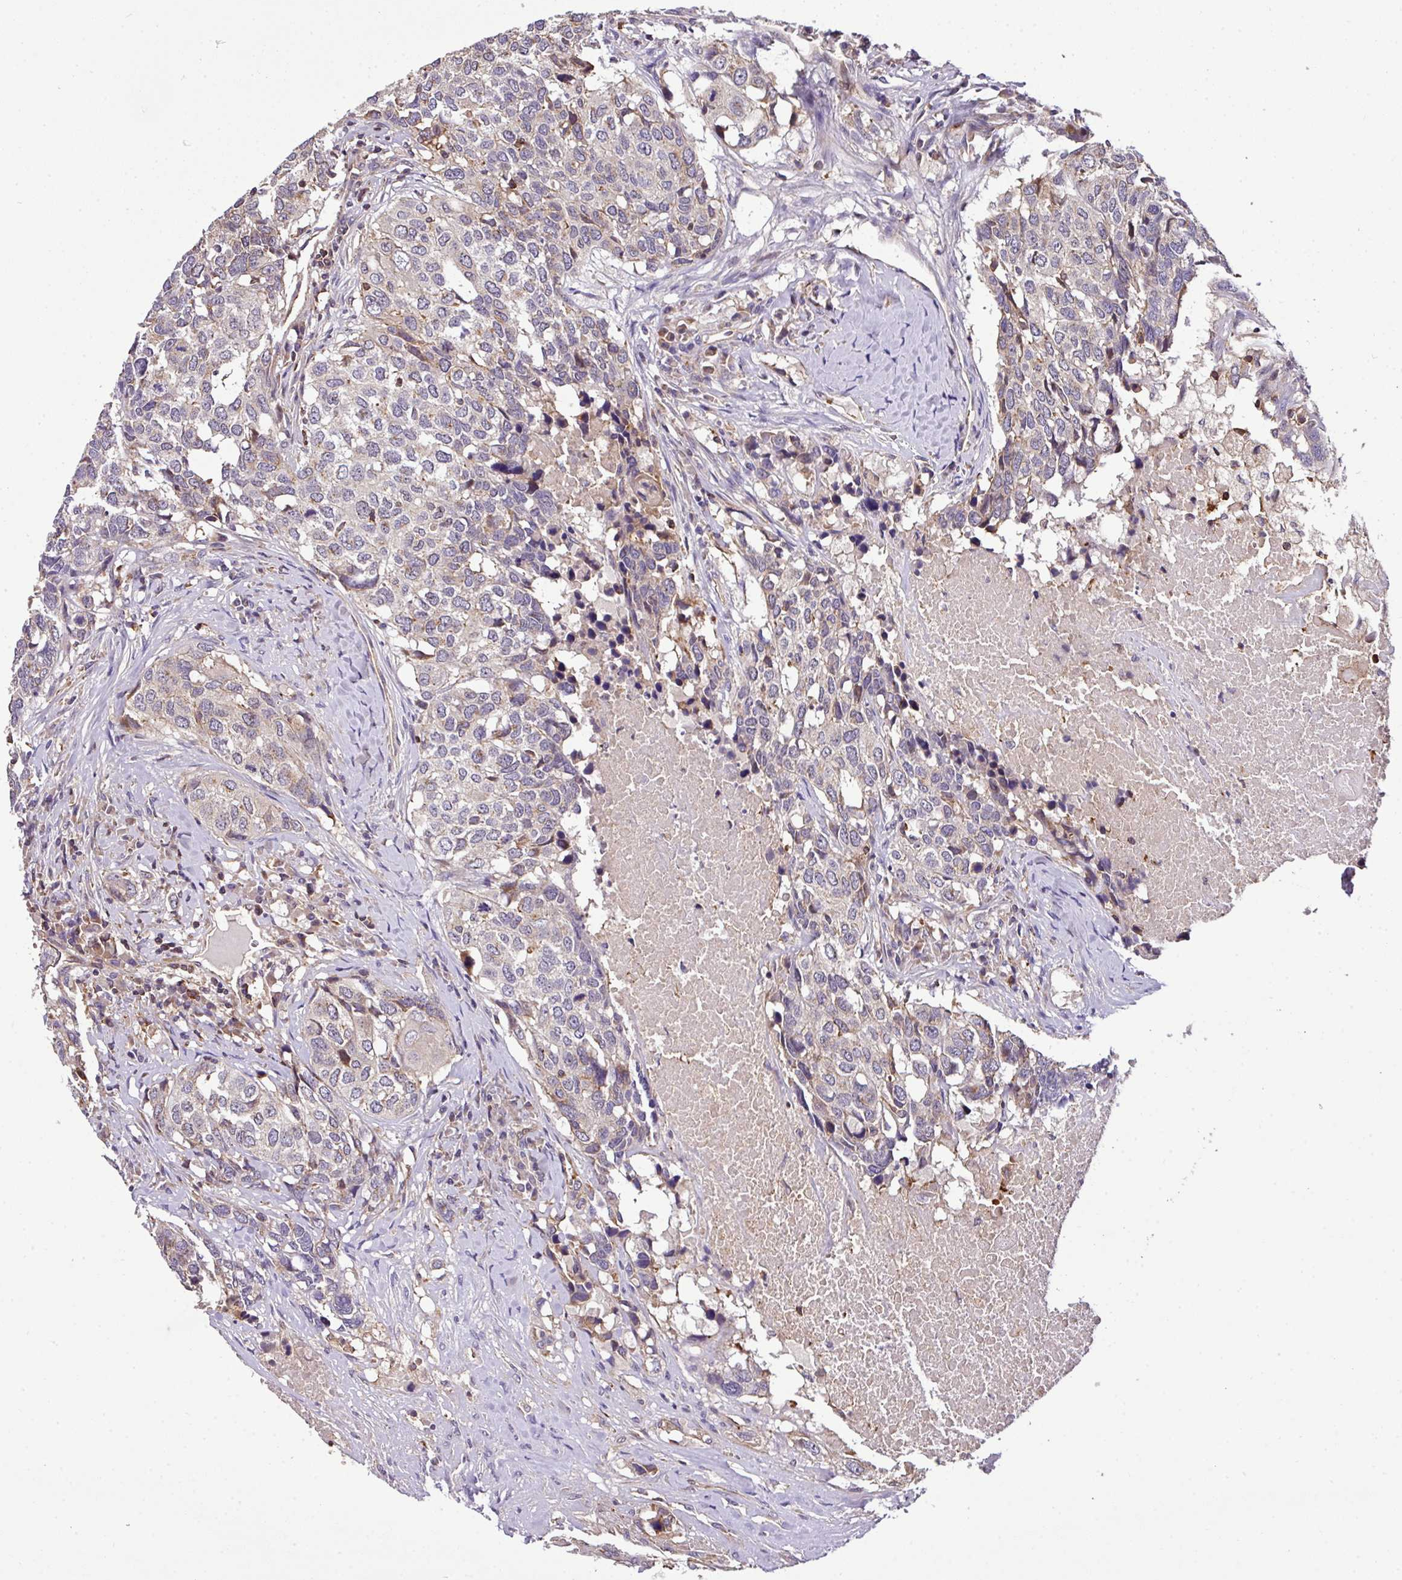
{"staining": {"intensity": "weak", "quantity": "<25%", "location": "cytoplasmic/membranous"}, "tissue": "head and neck cancer", "cell_type": "Tumor cells", "image_type": "cancer", "snomed": [{"axis": "morphology", "description": "Squamous cell carcinoma, NOS"}, {"axis": "topography", "description": "Head-Neck"}], "caption": "IHC of human head and neck cancer (squamous cell carcinoma) reveals no expression in tumor cells.", "gene": "CASS4", "patient": {"sex": "male", "age": 66}}